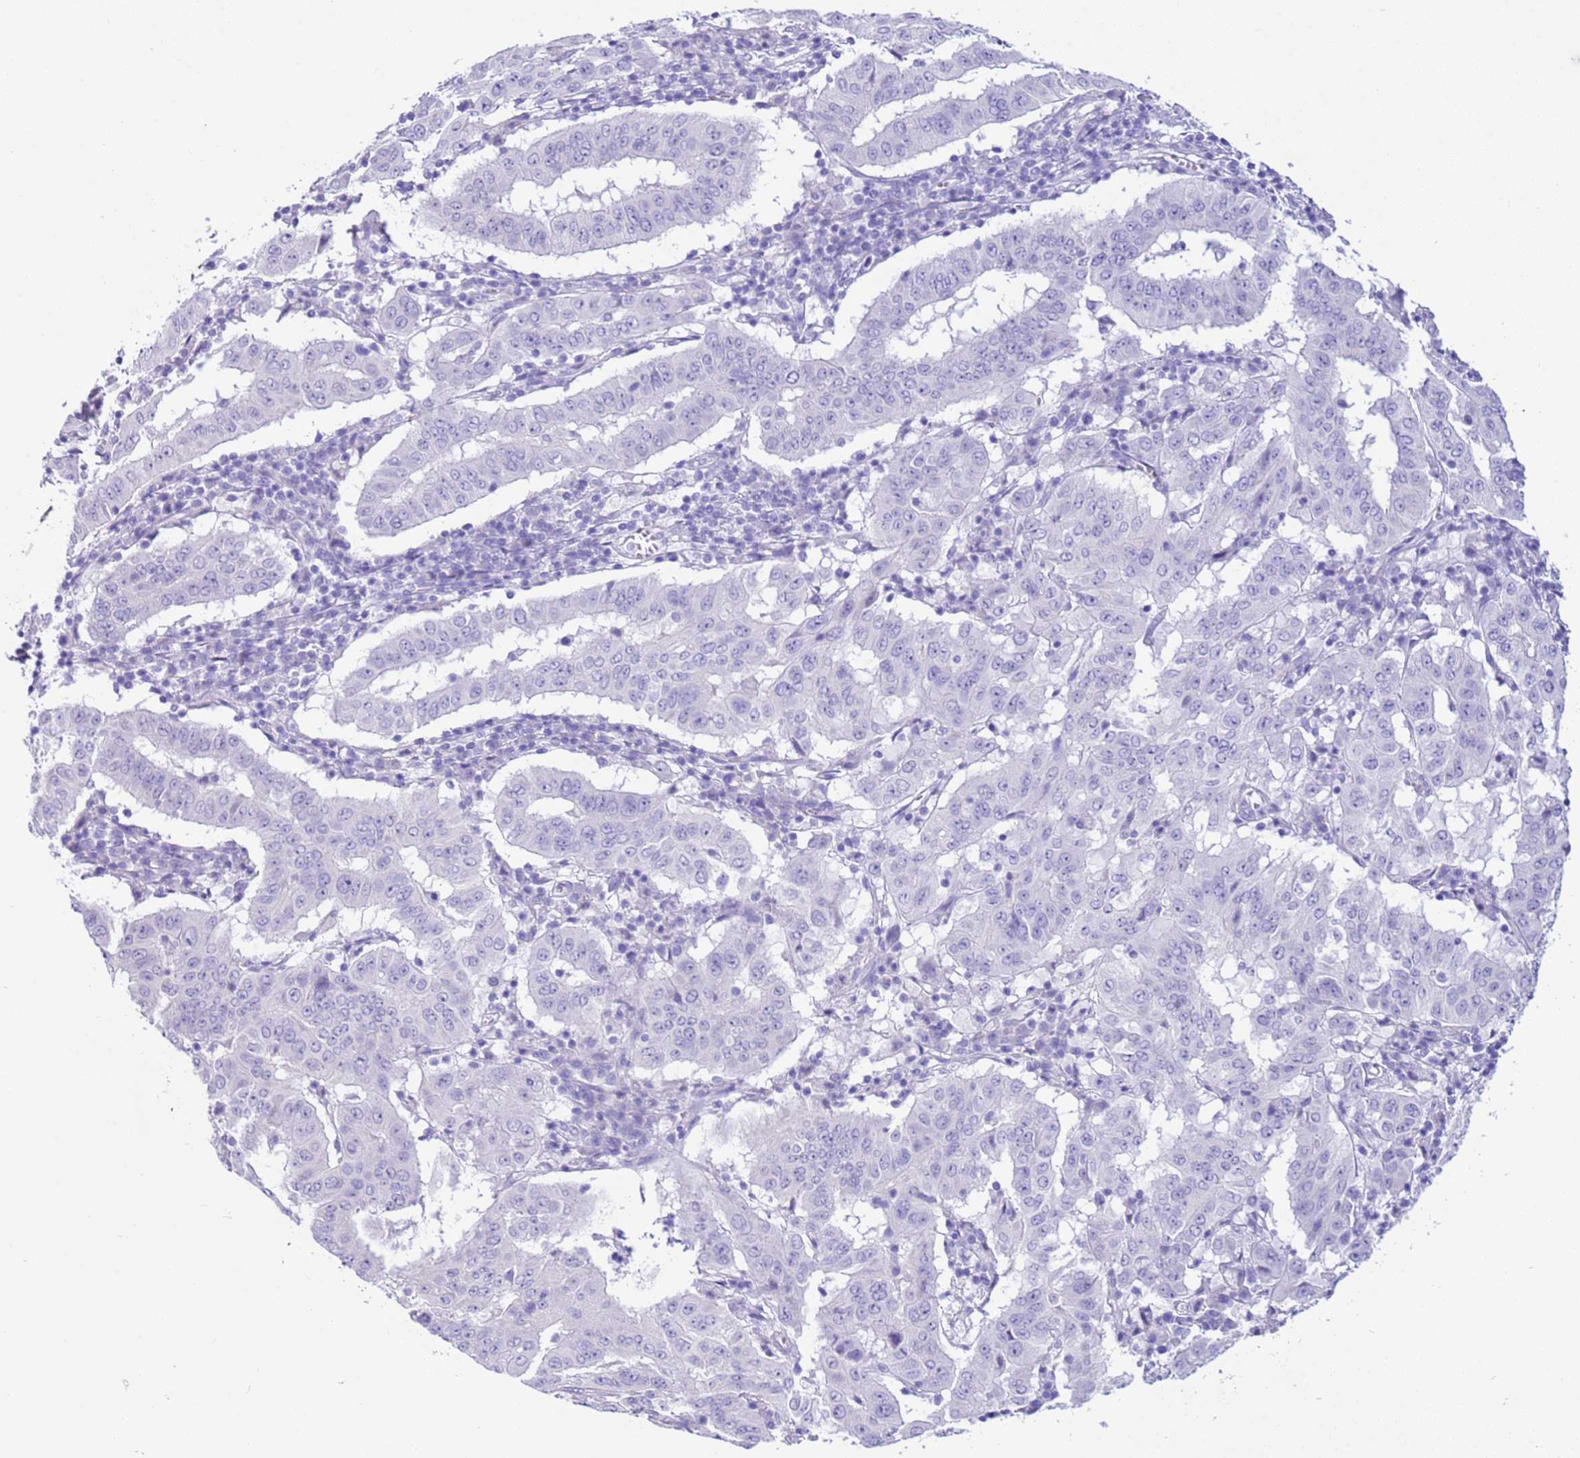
{"staining": {"intensity": "negative", "quantity": "none", "location": "none"}, "tissue": "pancreatic cancer", "cell_type": "Tumor cells", "image_type": "cancer", "snomed": [{"axis": "morphology", "description": "Adenocarcinoma, NOS"}, {"axis": "topography", "description": "Pancreas"}], "caption": "A photomicrograph of human pancreatic adenocarcinoma is negative for staining in tumor cells.", "gene": "CPB1", "patient": {"sex": "male", "age": 63}}